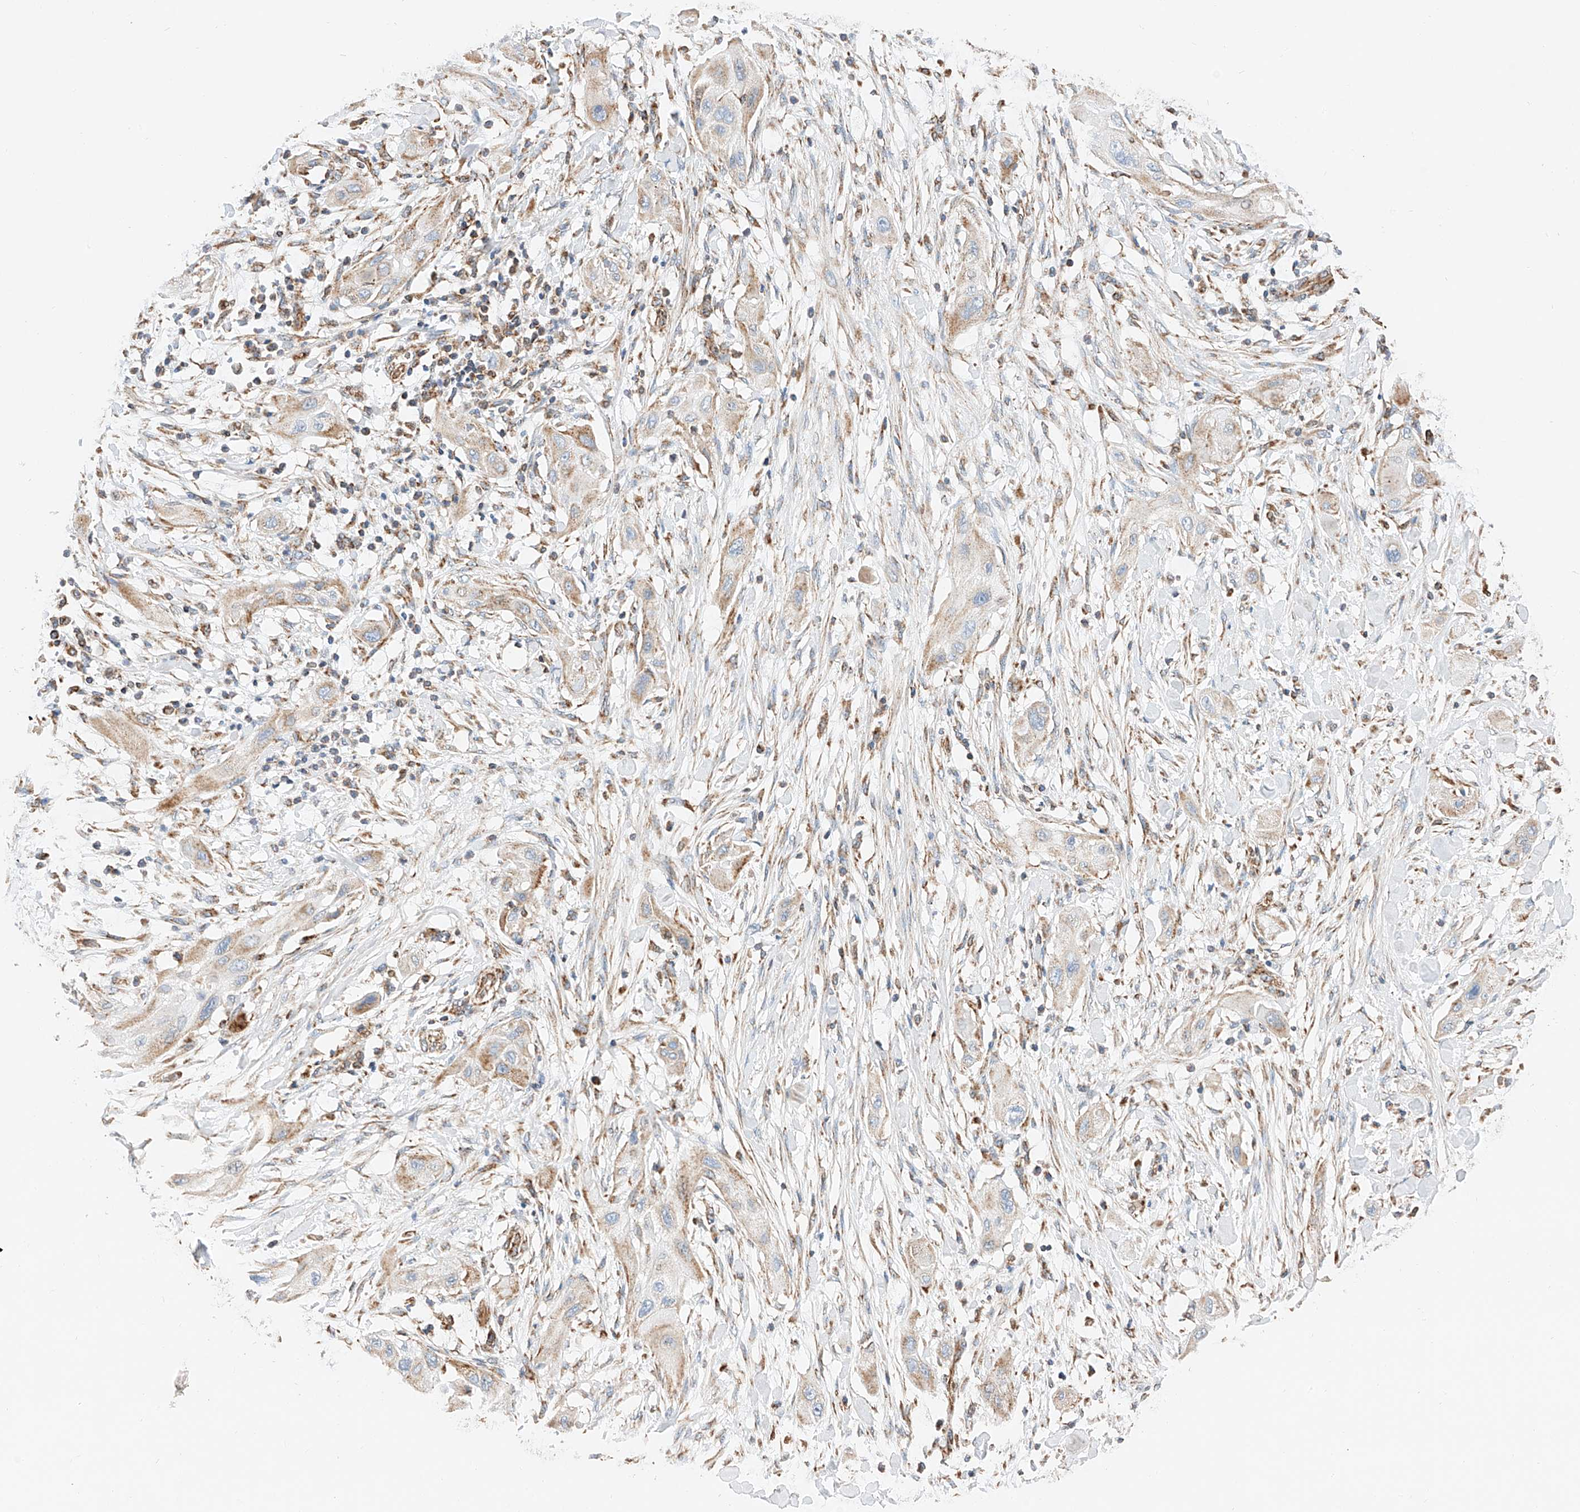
{"staining": {"intensity": "weak", "quantity": "<25%", "location": "cytoplasmic/membranous"}, "tissue": "lung cancer", "cell_type": "Tumor cells", "image_type": "cancer", "snomed": [{"axis": "morphology", "description": "Squamous cell carcinoma, NOS"}, {"axis": "topography", "description": "Lung"}], "caption": "Lung cancer (squamous cell carcinoma) stained for a protein using IHC demonstrates no positivity tumor cells.", "gene": "NDUFV3", "patient": {"sex": "female", "age": 47}}